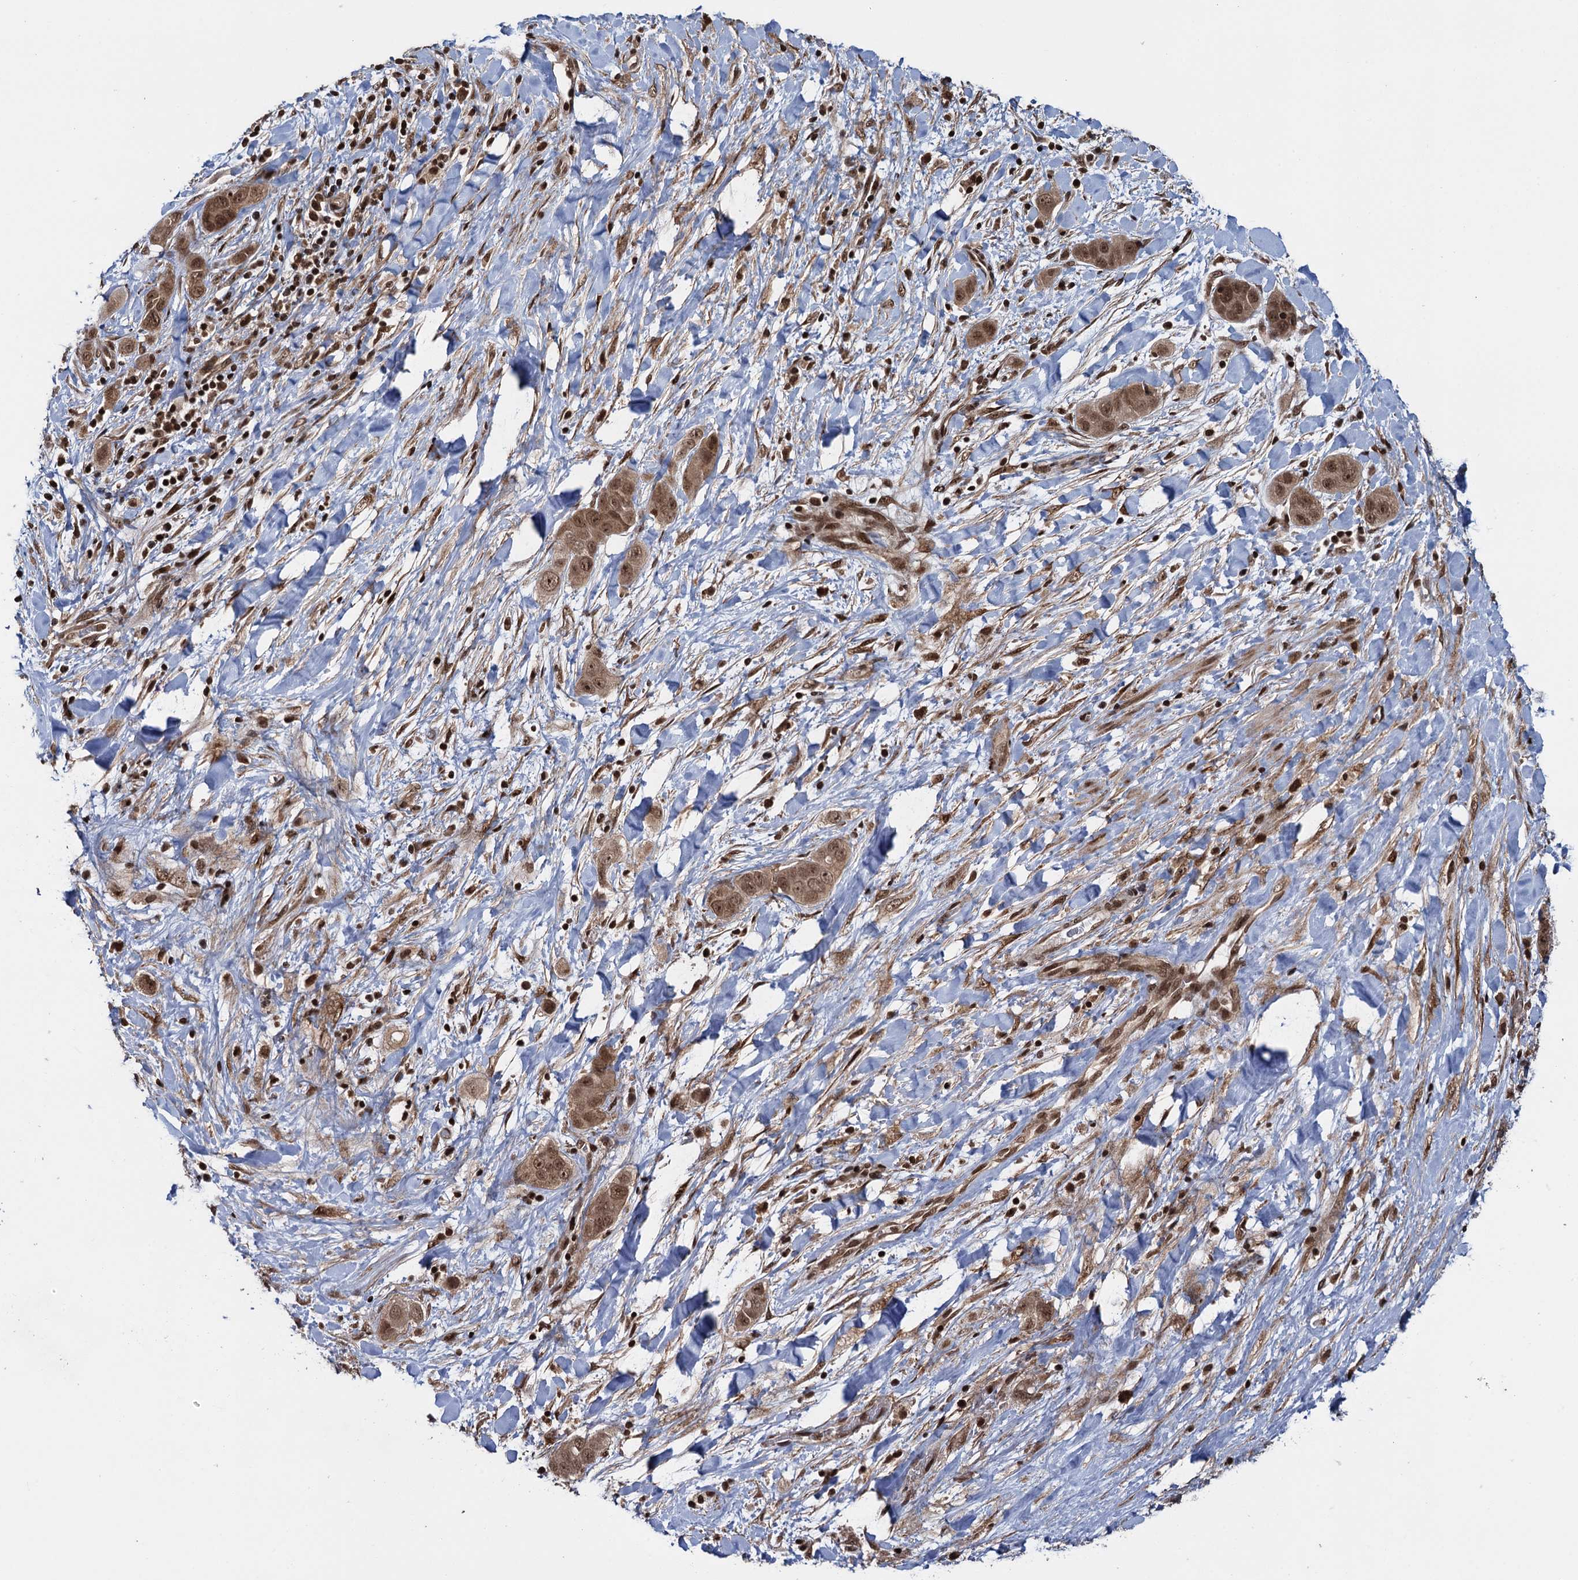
{"staining": {"intensity": "moderate", "quantity": ">75%", "location": "cytoplasmic/membranous,nuclear"}, "tissue": "liver cancer", "cell_type": "Tumor cells", "image_type": "cancer", "snomed": [{"axis": "morphology", "description": "Cholangiocarcinoma"}, {"axis": "topography", "description": "Liver"}], "caption": "An image of human liver cholangiocarcinoma stained for a protein shows moderate cytoplasmic/membranous and nuclear brown staining in tumor cells.", "gene": "ZNF169", "patient": {"sex": "female", "age": 52}}